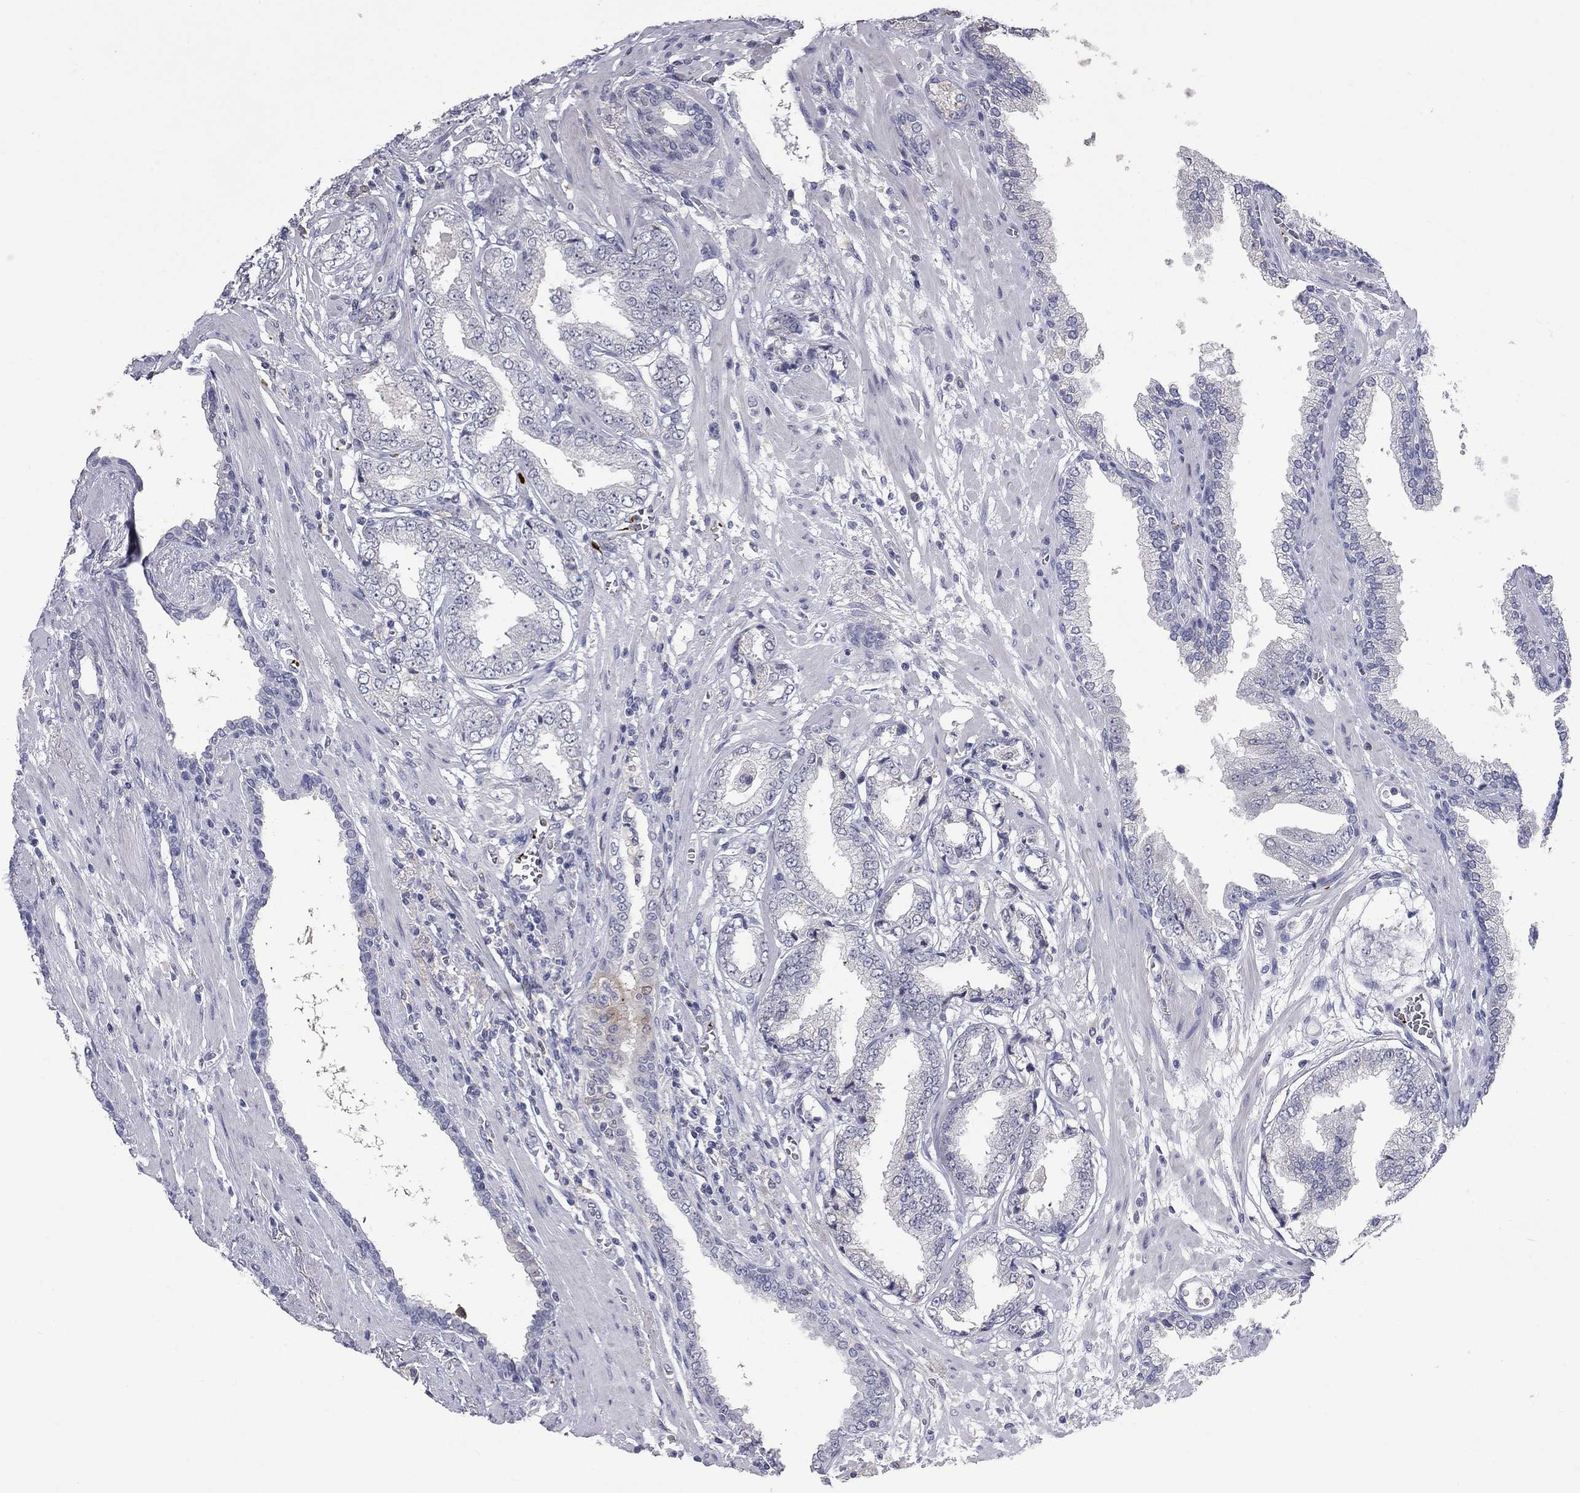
{"staining": {"intensity": "negative", "quantity": "none", "location": "none"}, "tissue": "prostate cancer", "cell_type": "Tumor cells", "image_type": "cancer", "snomed": [{"axis": "morphology", "description": "Adenocarcinoma, Low grade"}, {"axis": "topography", "description": "Prostate"}], "caption": "Immunohistochemical staining of human prostate cancer (adenocarcinoma (low-grade)) displays no significant expression in tumor cells.", "gene": "PLEK", "patient": {"sex": "male", "age": 69}}